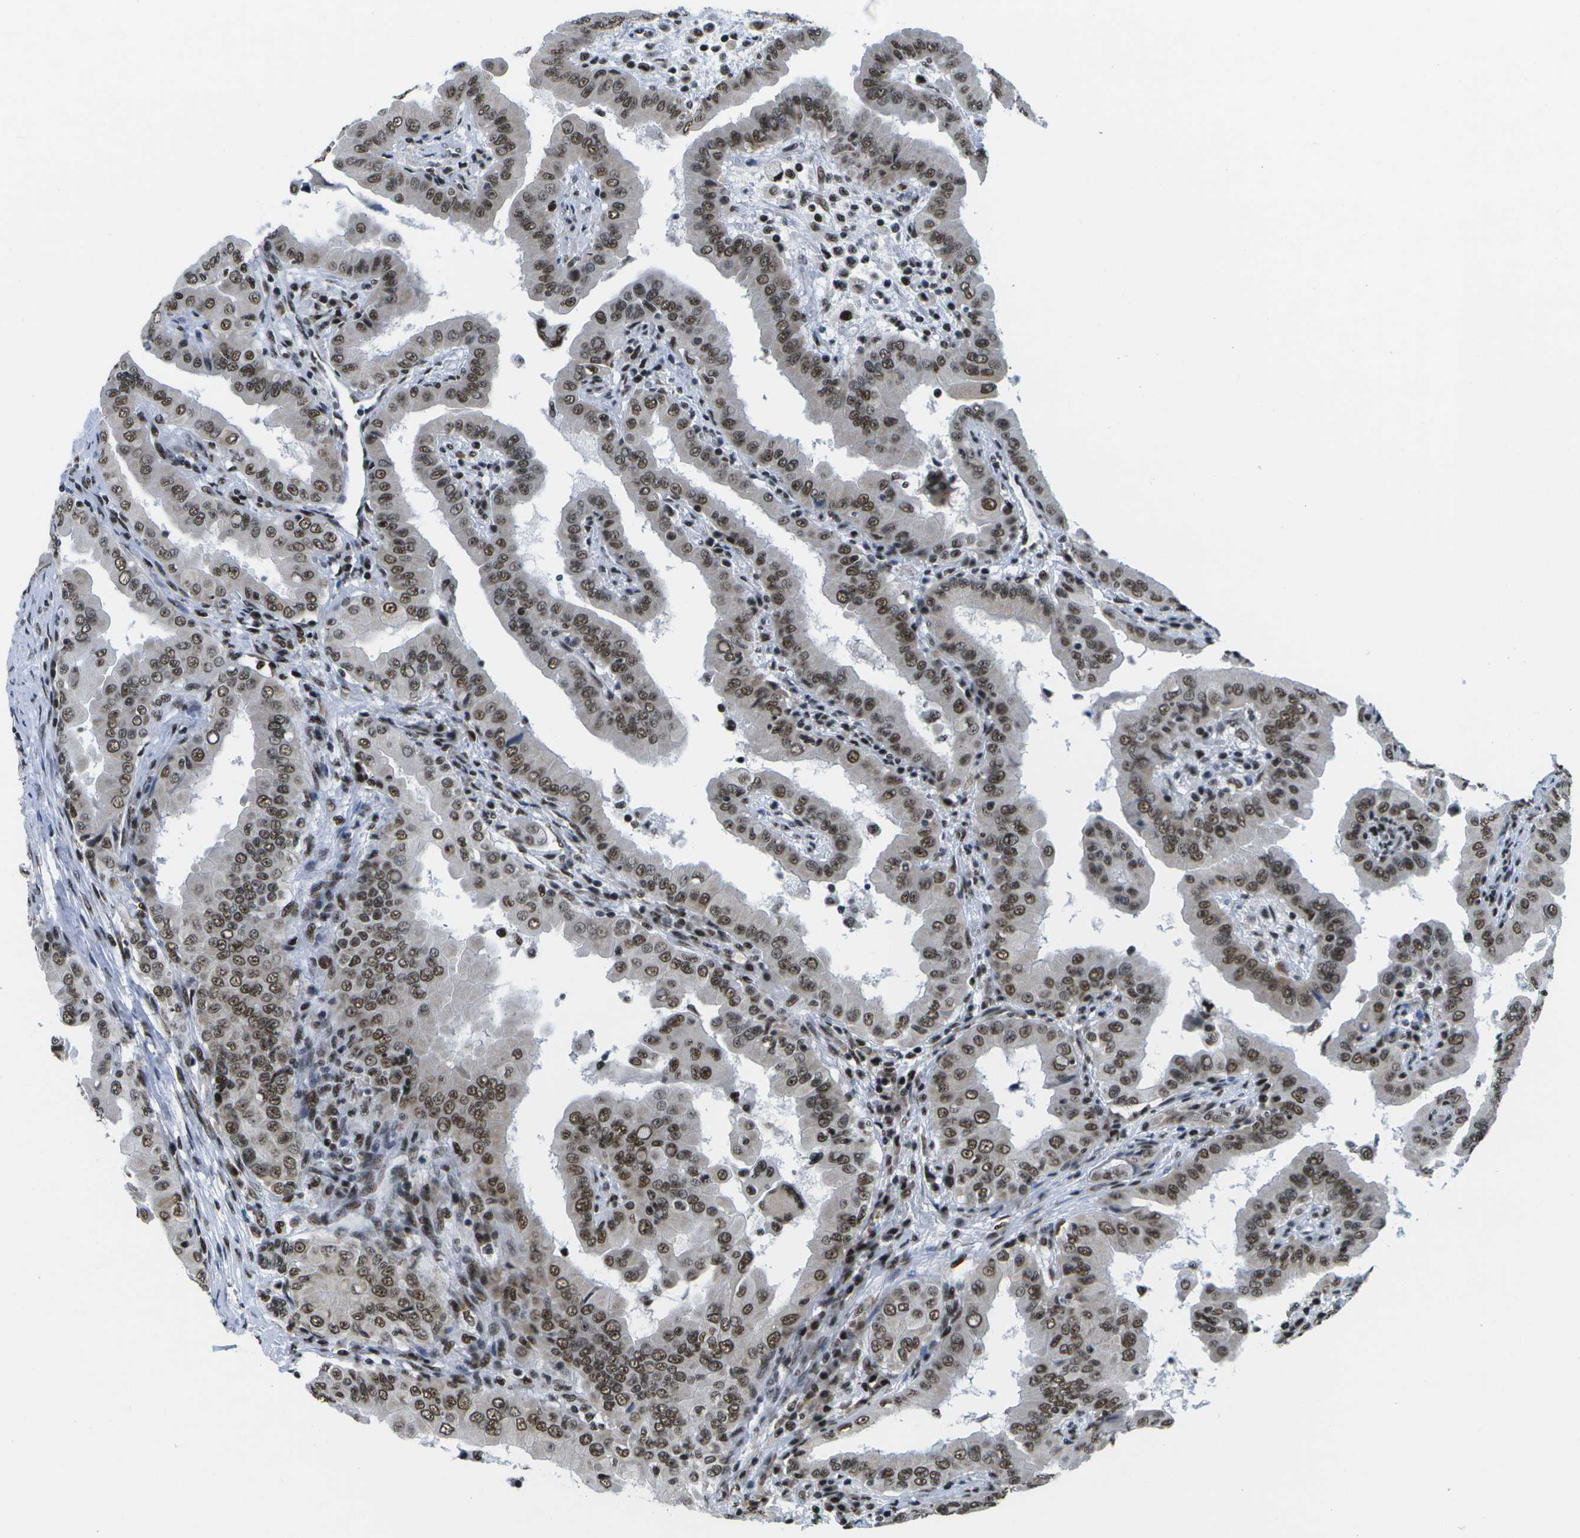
{"staining": {"intensity": "moderate", "quantity": ">75%", "location": "nuclear"}, "tissue": "thyroid cancer", "cell_type": "Tumor cells", "image_type": "cancer", "snomed": [{"axis": "morphology", "description": "Papillary adenocarcinoma, NOS"}, {"axis": "topography", "description": "Thyroid gland"}], "caption": "A brown stain highlights moderate nuclear positivity of a protein in human thyroid cancer tumor cells.", "gene": "NSRP1", "patient": {"sex": "male", "age": 33}}